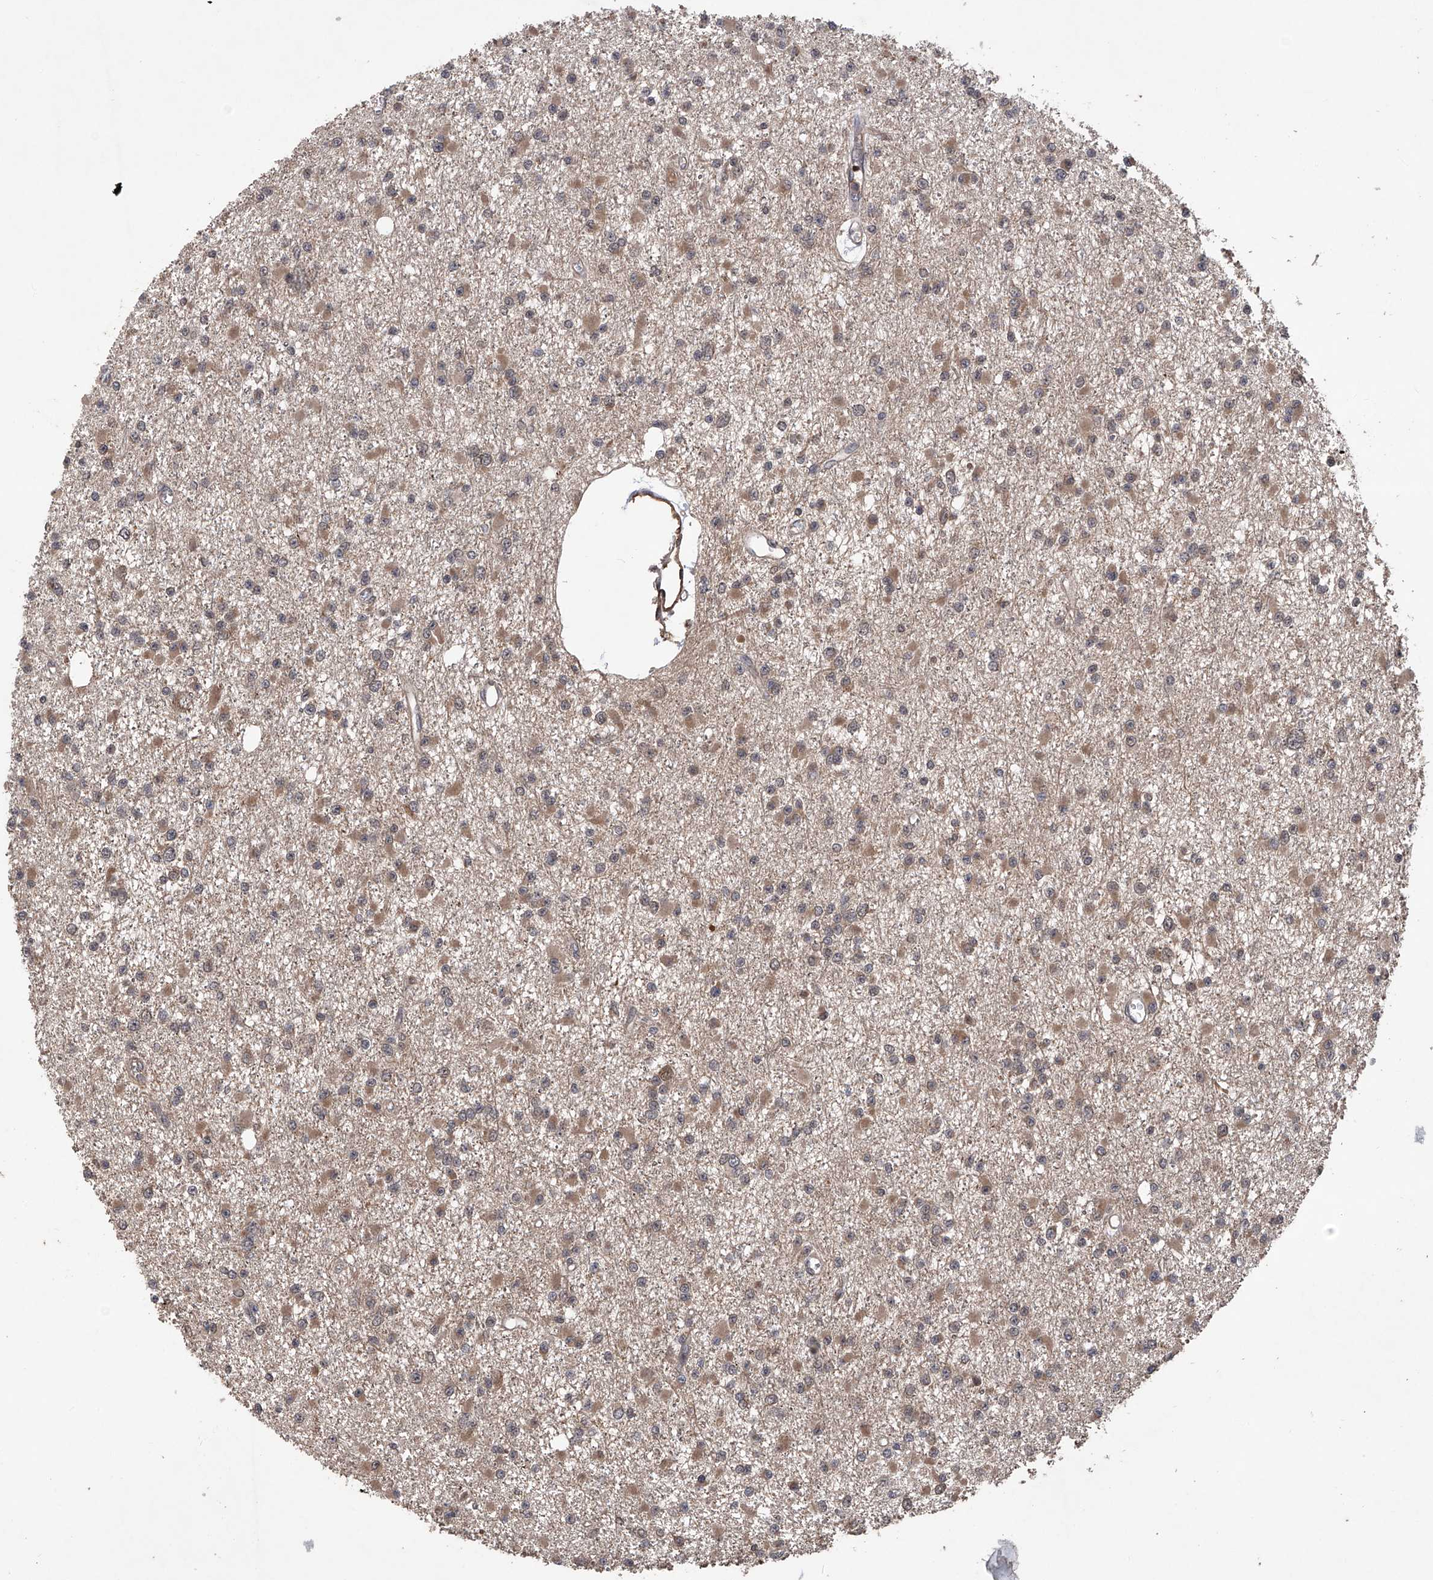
{"staining": {"intensity": "weak", "quantity": "25%-75%", "location": "cytoplasmic/membranous"}, "tissue": "glioma", "cell_type": "Tumor cells", "image_type": "cancer", "snomed": [{"axis": "morphology", "description": "Glioma, malignant, Low grade"}, {"axis": "topography", "description": "Brain"}], "caption": "Protein expression analysis of human glioma reveals weak cytoplasmic/membranous expression in approximately 25%-75% of tumor cells.", "gene": "LYSMD4", "patient": {"sex": "female", "age": 22}}